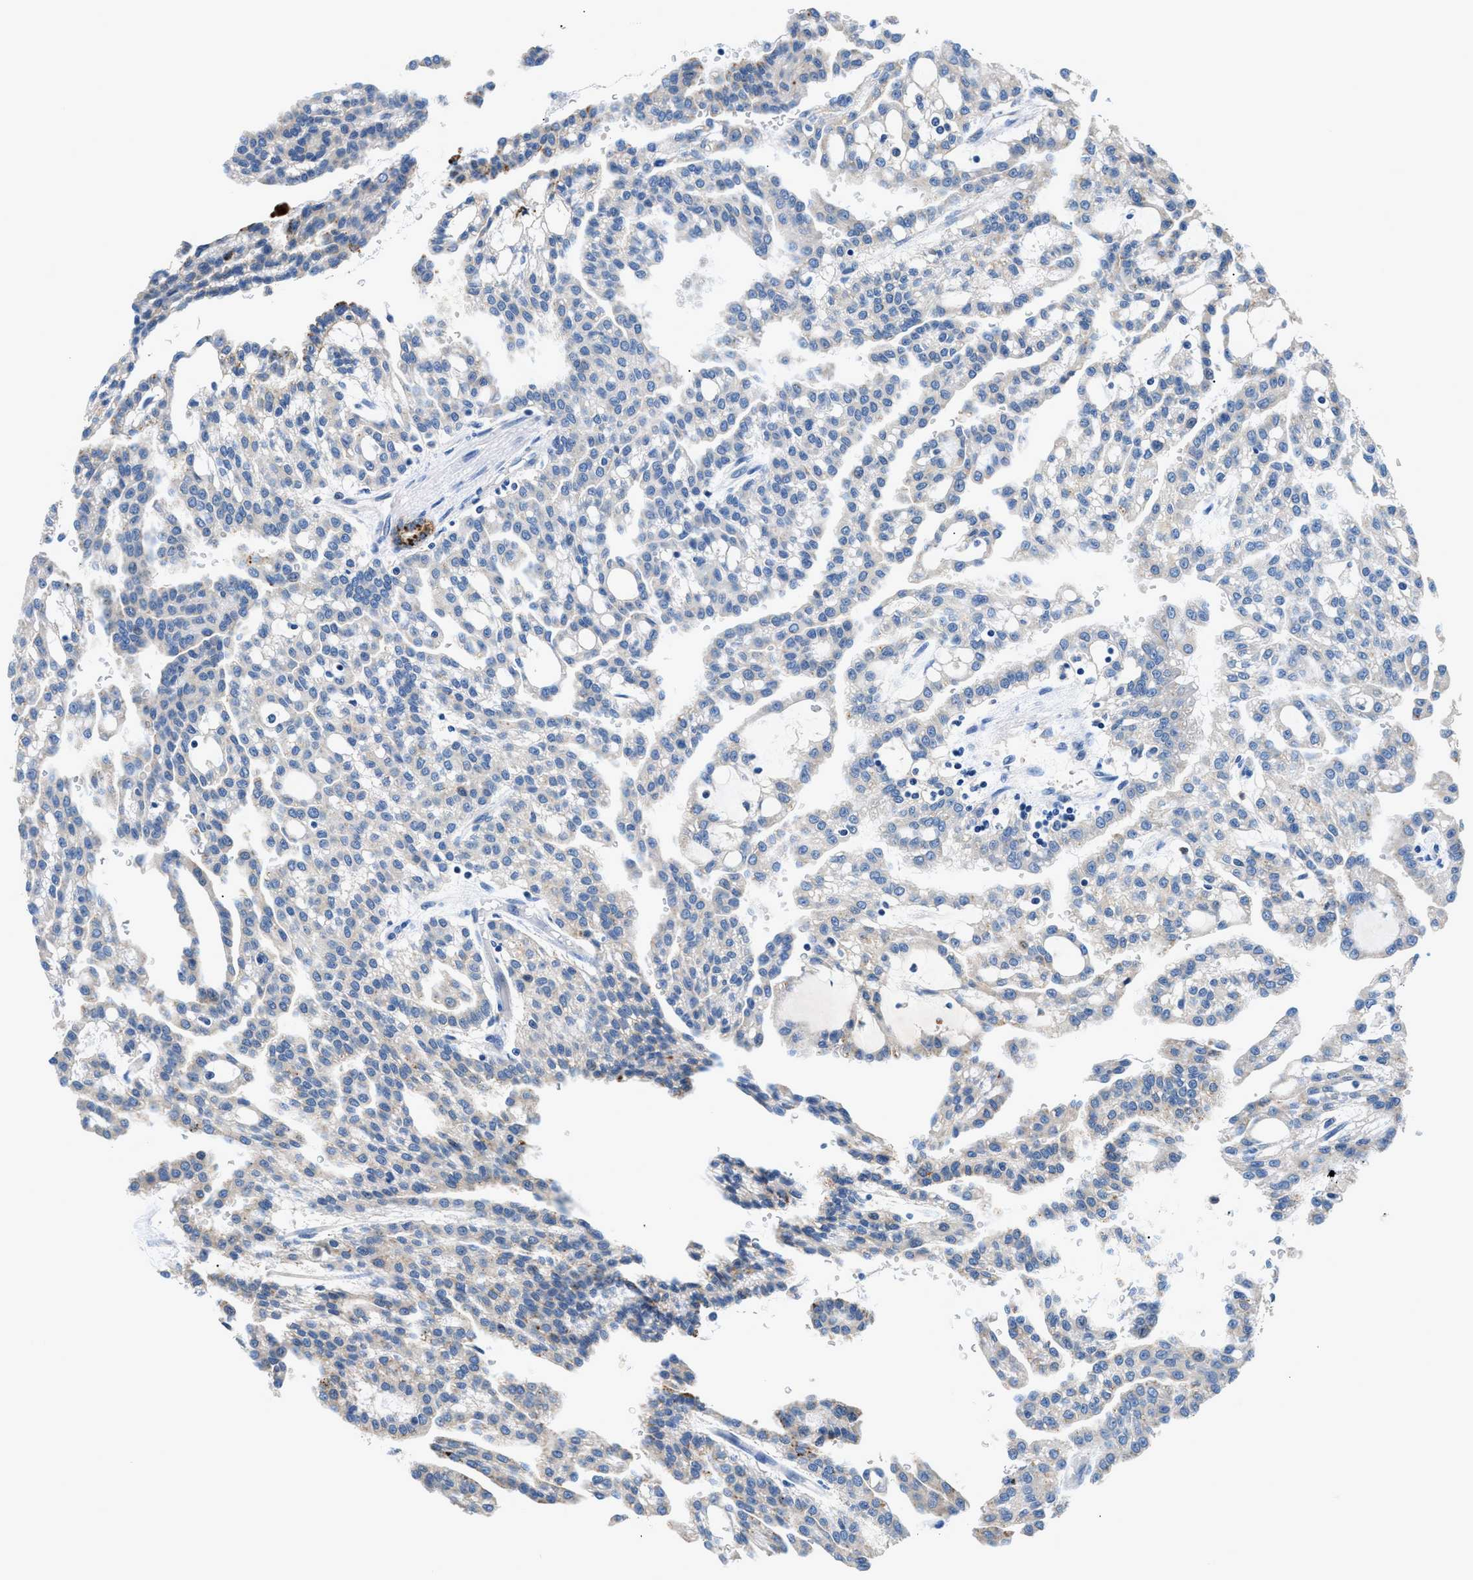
{"staining": {"intensity": "negative", "quantity": "none", "location": "none"}, "tissue": "renal cancer", "cell_type": "Tumor cells", "image_type": "cancer", "snomed": [{"axis": "morphology", "description": "Adenocarcinoma, NOS"}, {"axis": "topography", "description": "Kidney"}], "caption": "The immunohistochemistry micrograph has no significant expression in tumor cells of renal adenocarcinoma tissue.", "gene": "ADGRE3", "patient": {"sex": "male", "age": 63}}